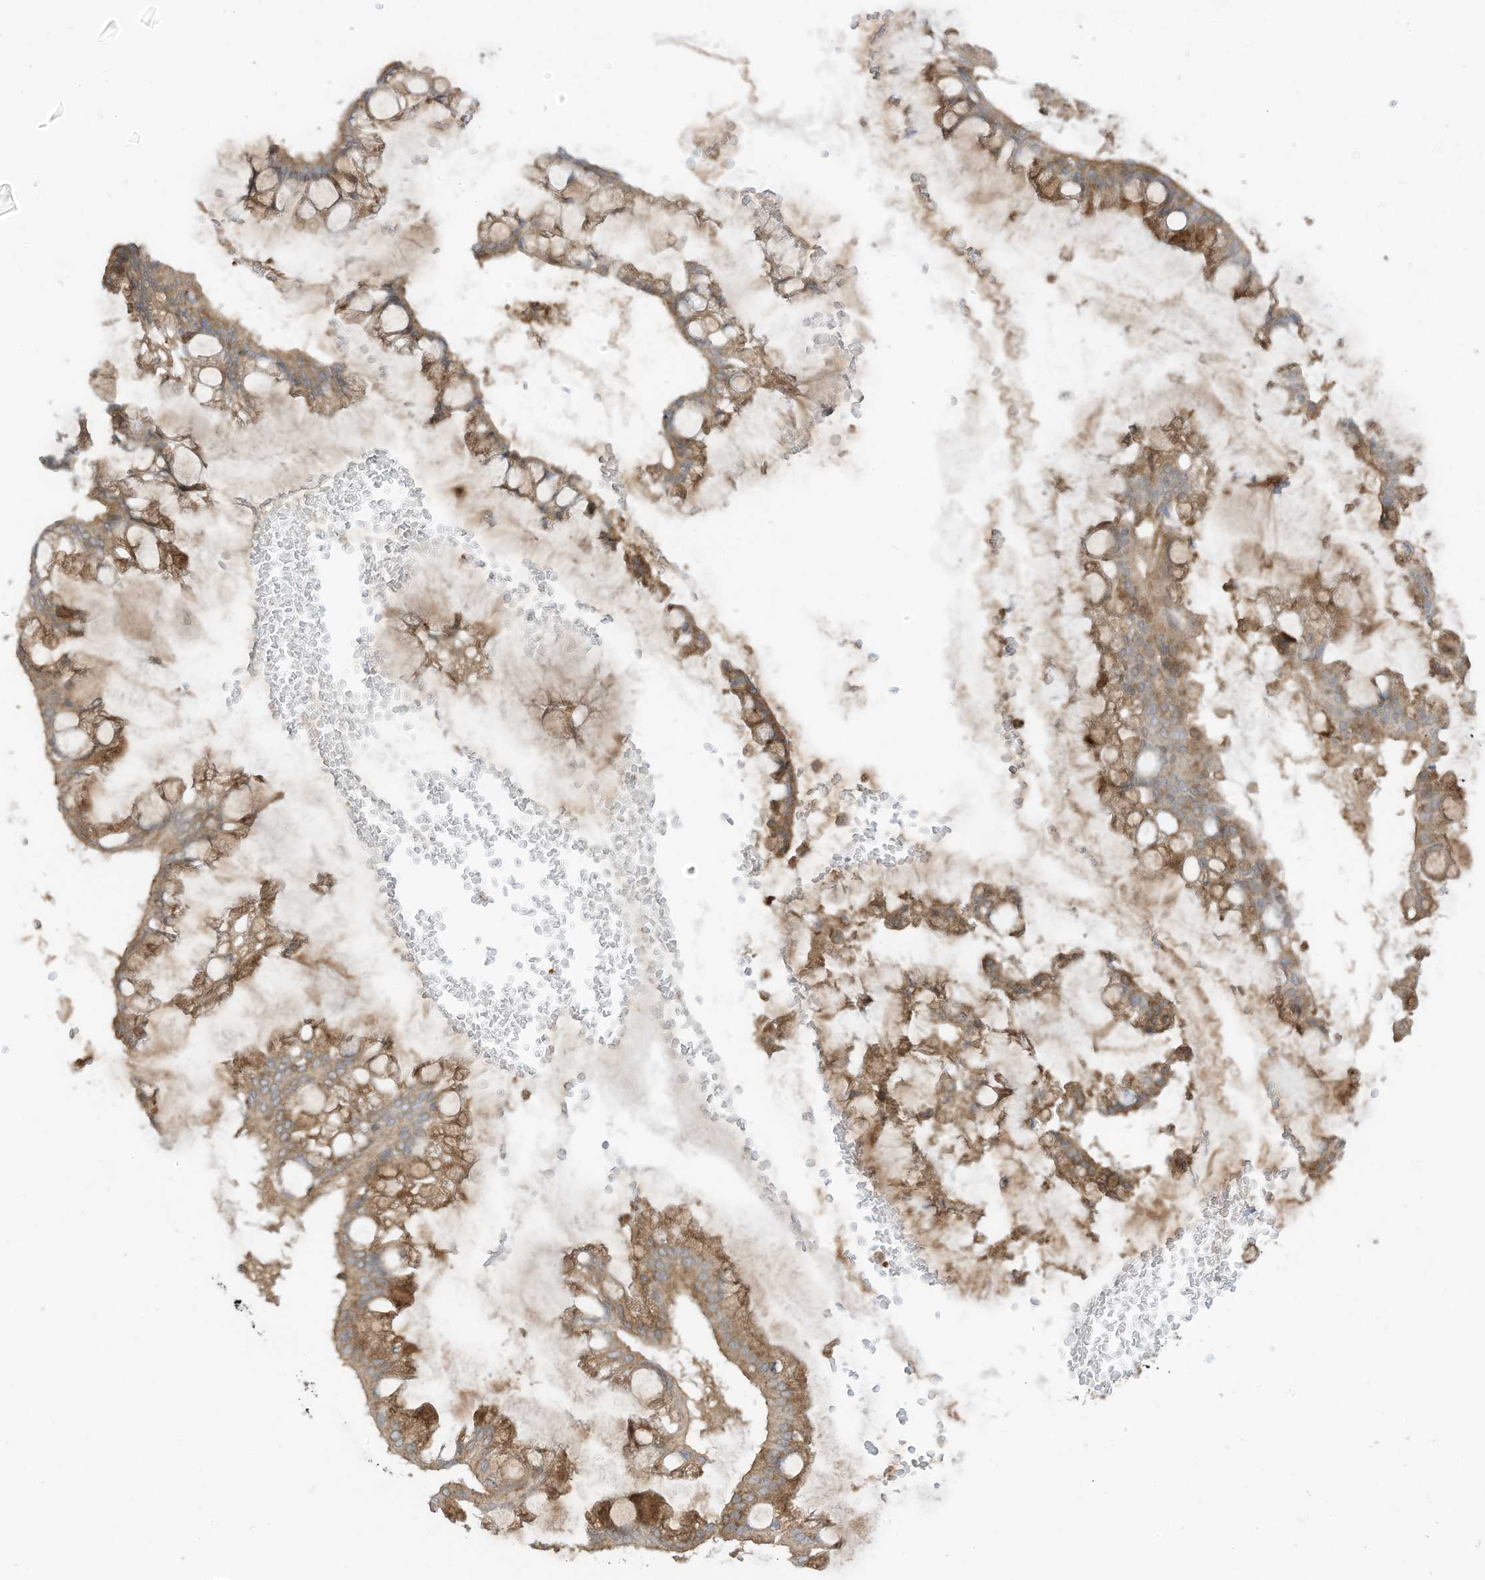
{"staining": {"intensity": "moderate", "quantity": ">75%", "location": "cytoplasmic/membranous"}, "tissue": "ovarian cancer", "cell_type": "Tumor cells", "image_type": "cancer", "snomed": [{"axis": "morphology", "description": "Cystadenocarcinoma, mucinous, NOS"}, {"axis": "topography", "description": "Ovary"}], "caption": "Ovarian mucinous cystadenocarcinoma was stained to show a protein in brown. There is medium levels of moderate cytoplasmic/membranous positivity in approximately >75% of tumor cells.", "gene": "REPS1", "patient": {"sex": "female", "age": 73}}